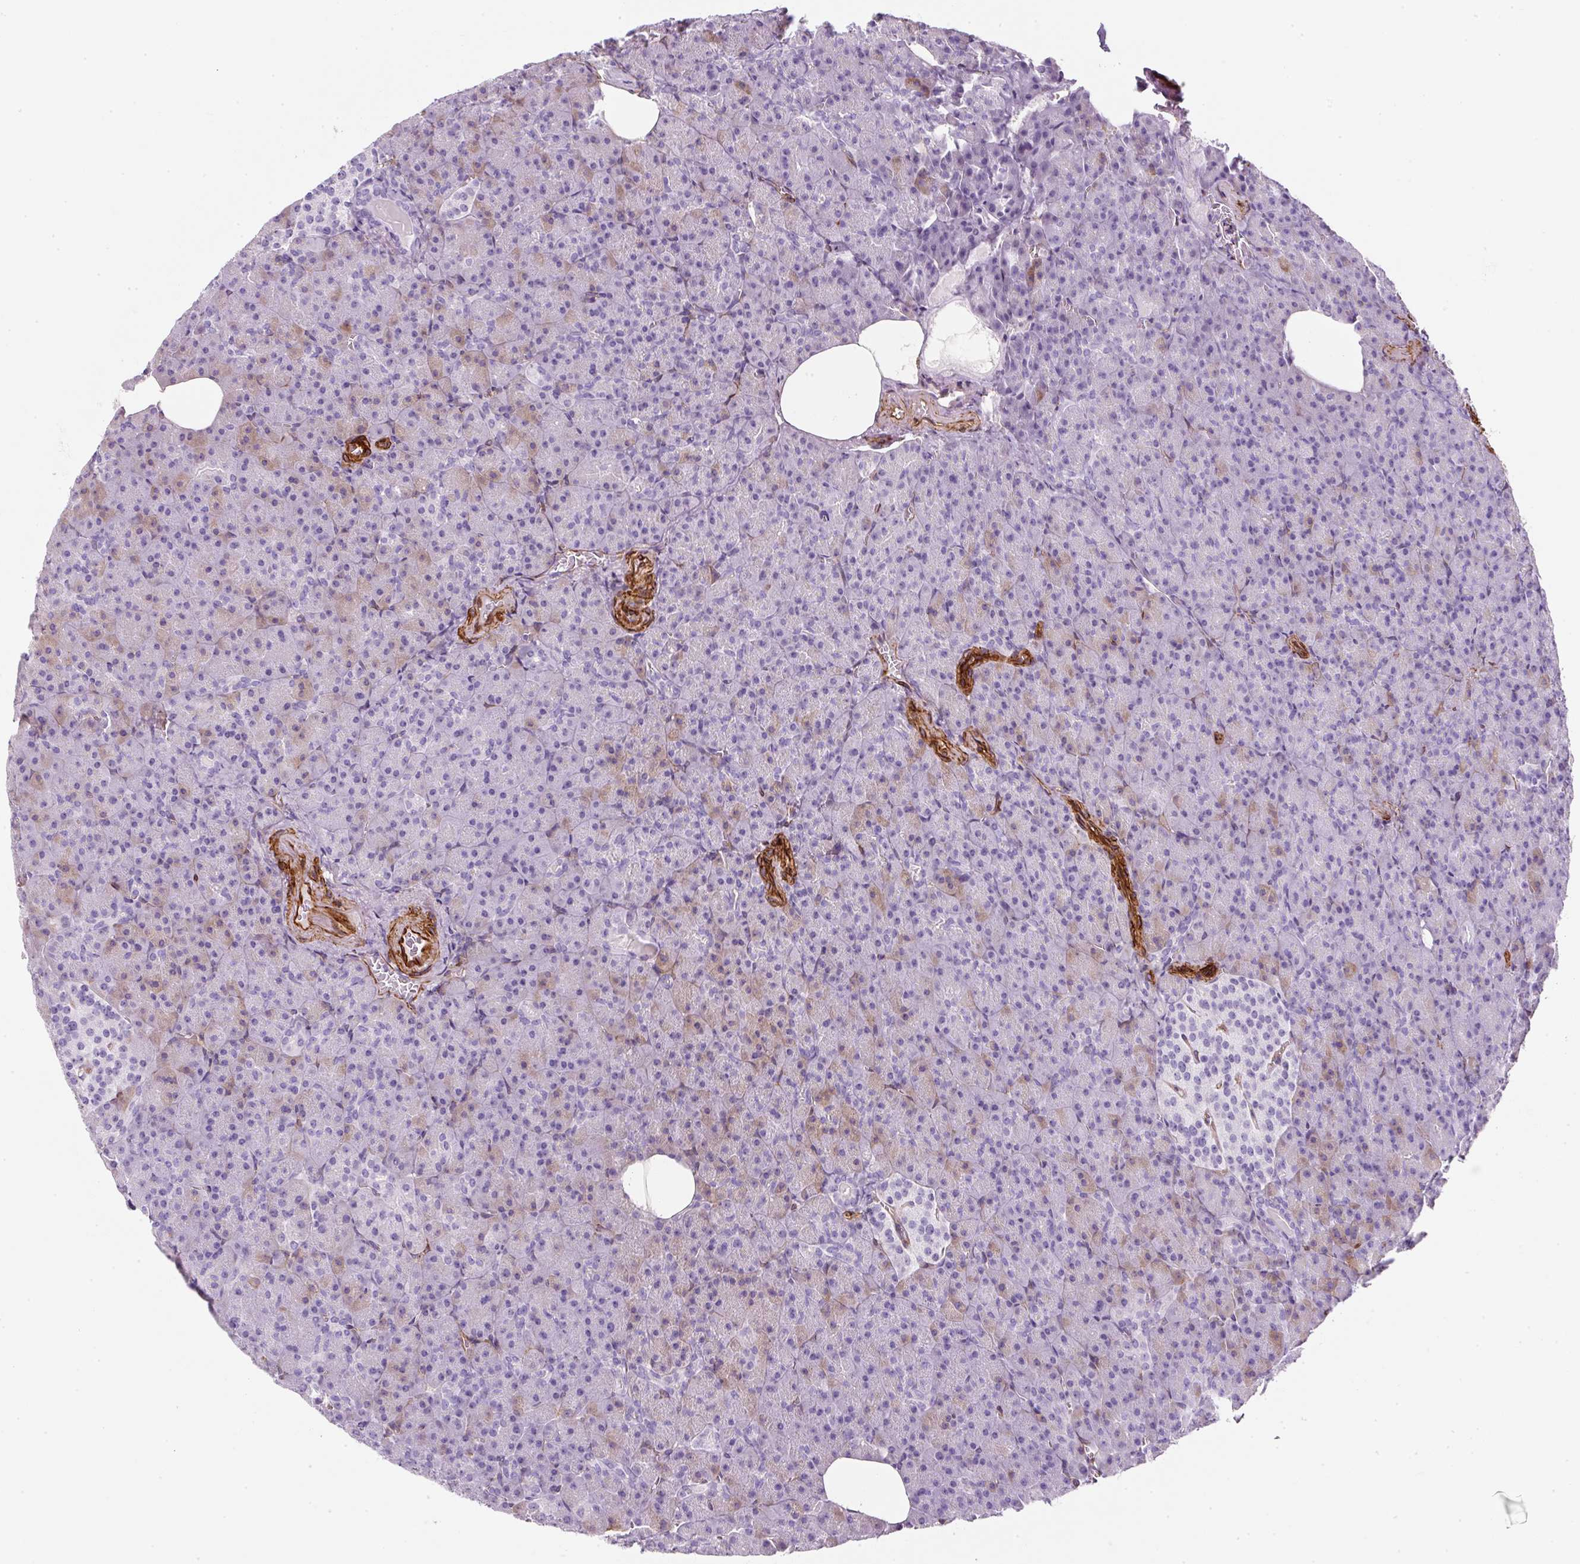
{"staining": {"intensity": "weak", "quantity": "<25%", "location": "cytoplasmic/membranous"}, "tissue": "pancreas", "cell_type": "Exocrine glandular cells", "image_type": "normal", "snomed": [{"axis": "morphology", "description": "Normal tissue, NOS"}, {"axis": "topography", "description": "Pancreas"}], "caption": "Protein analysis of unremarkable pancreas exhibits no significant expression in exocrine glandular cells. Nuclei are stained in blue.", "gene": "CAVIN3", "patient": {"sex": "female", "age": 74}}